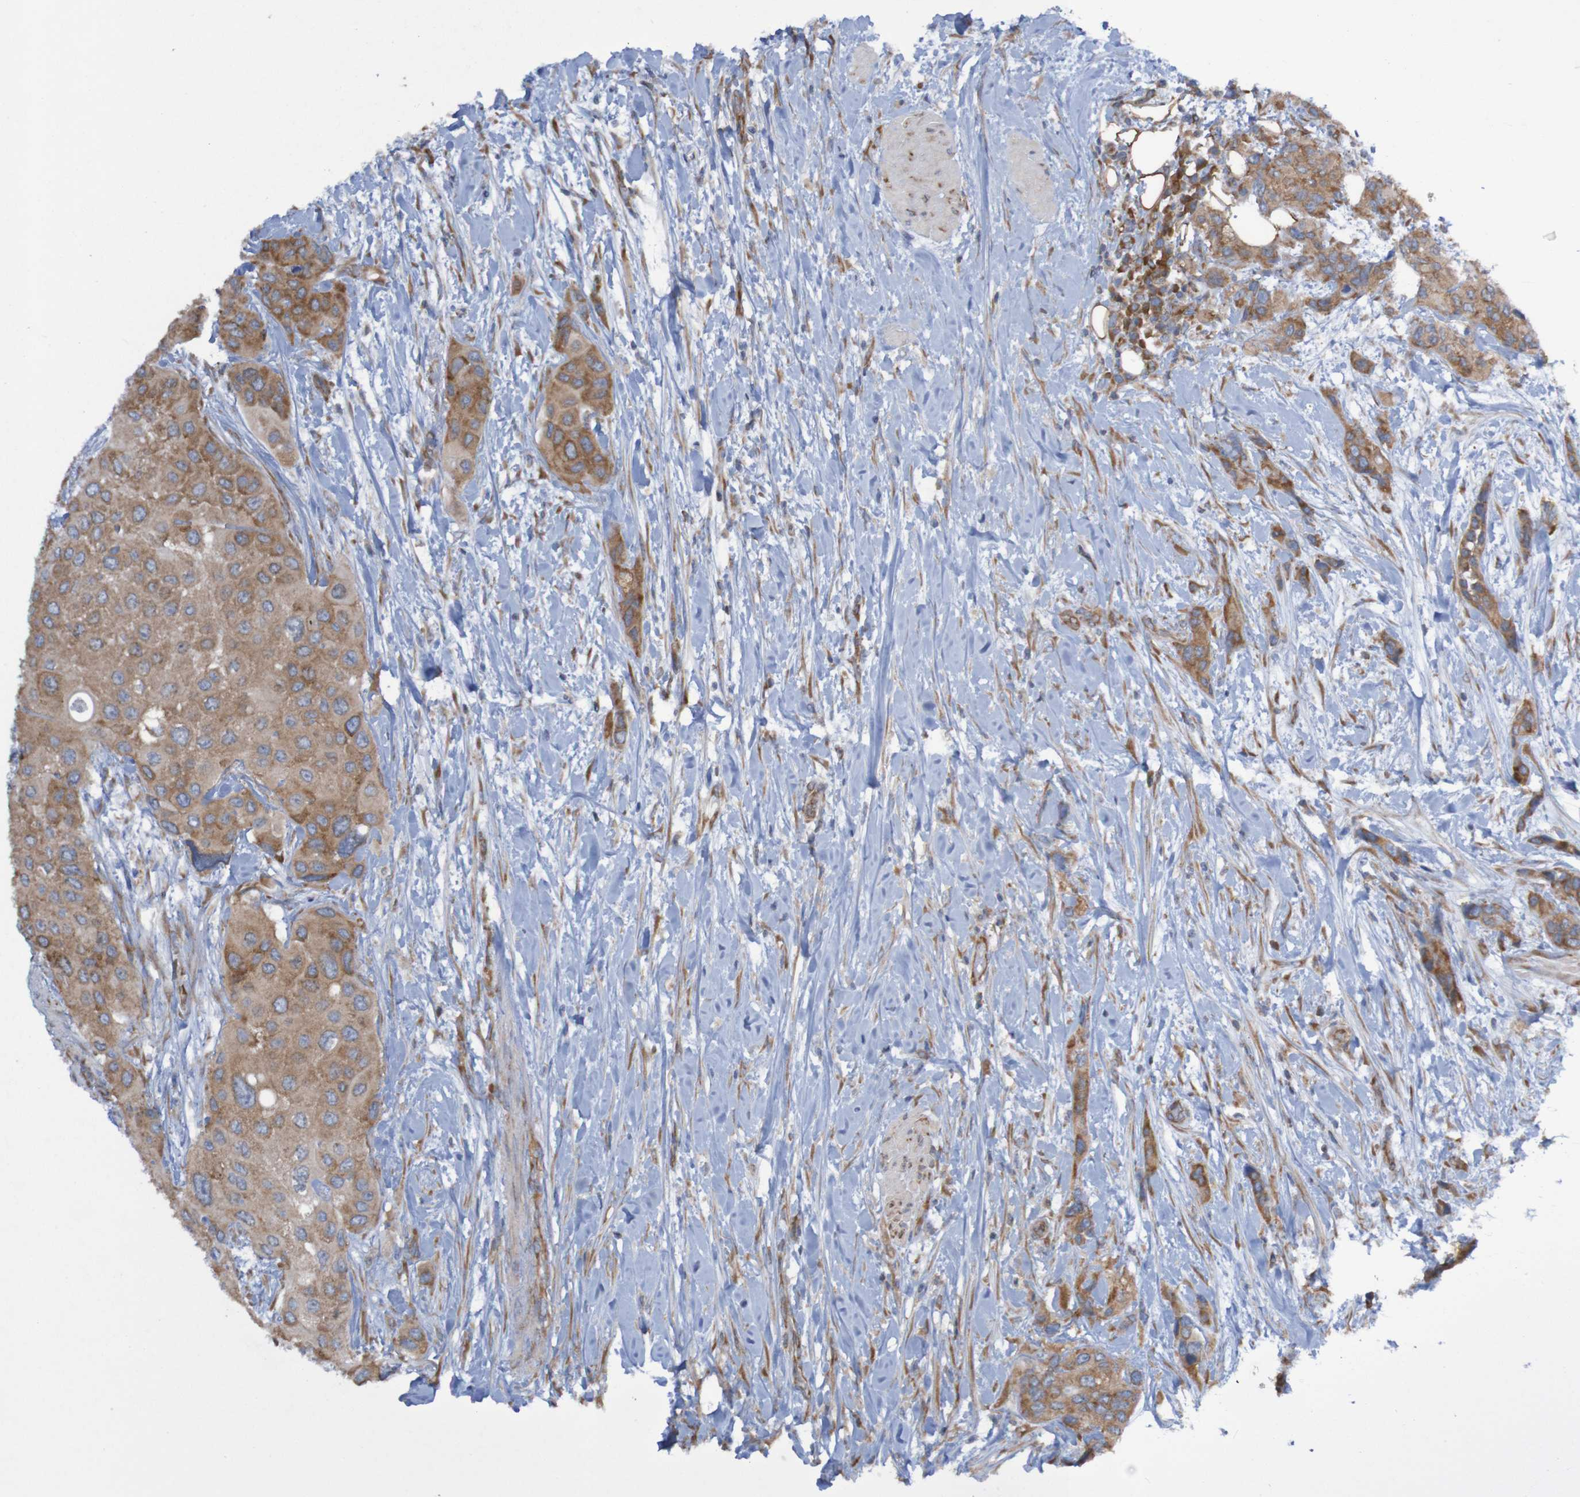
{"staining": {"intensity": "moderate", "quantity": ">75%", "location": "cytoplasmic/membranous"}, "tissue": "urothelial cancer", "cell_type": "Tumor cells", "image_type": "cancer", "snomed": [{"axis": "morphology", "description": "Urothelial carcinoma, High grade"}, {"axis": "topography", "description": "Urinary bladder"}], "caption": "Urothelial carcinoma (high-grade) stained for a protein (brown) reveals moderate cytoplasmic/membranous positive expression in approximately >75% of tumor cells.", "gene": "LRRC47", "patient": {"sex": "female", "age": 56}}